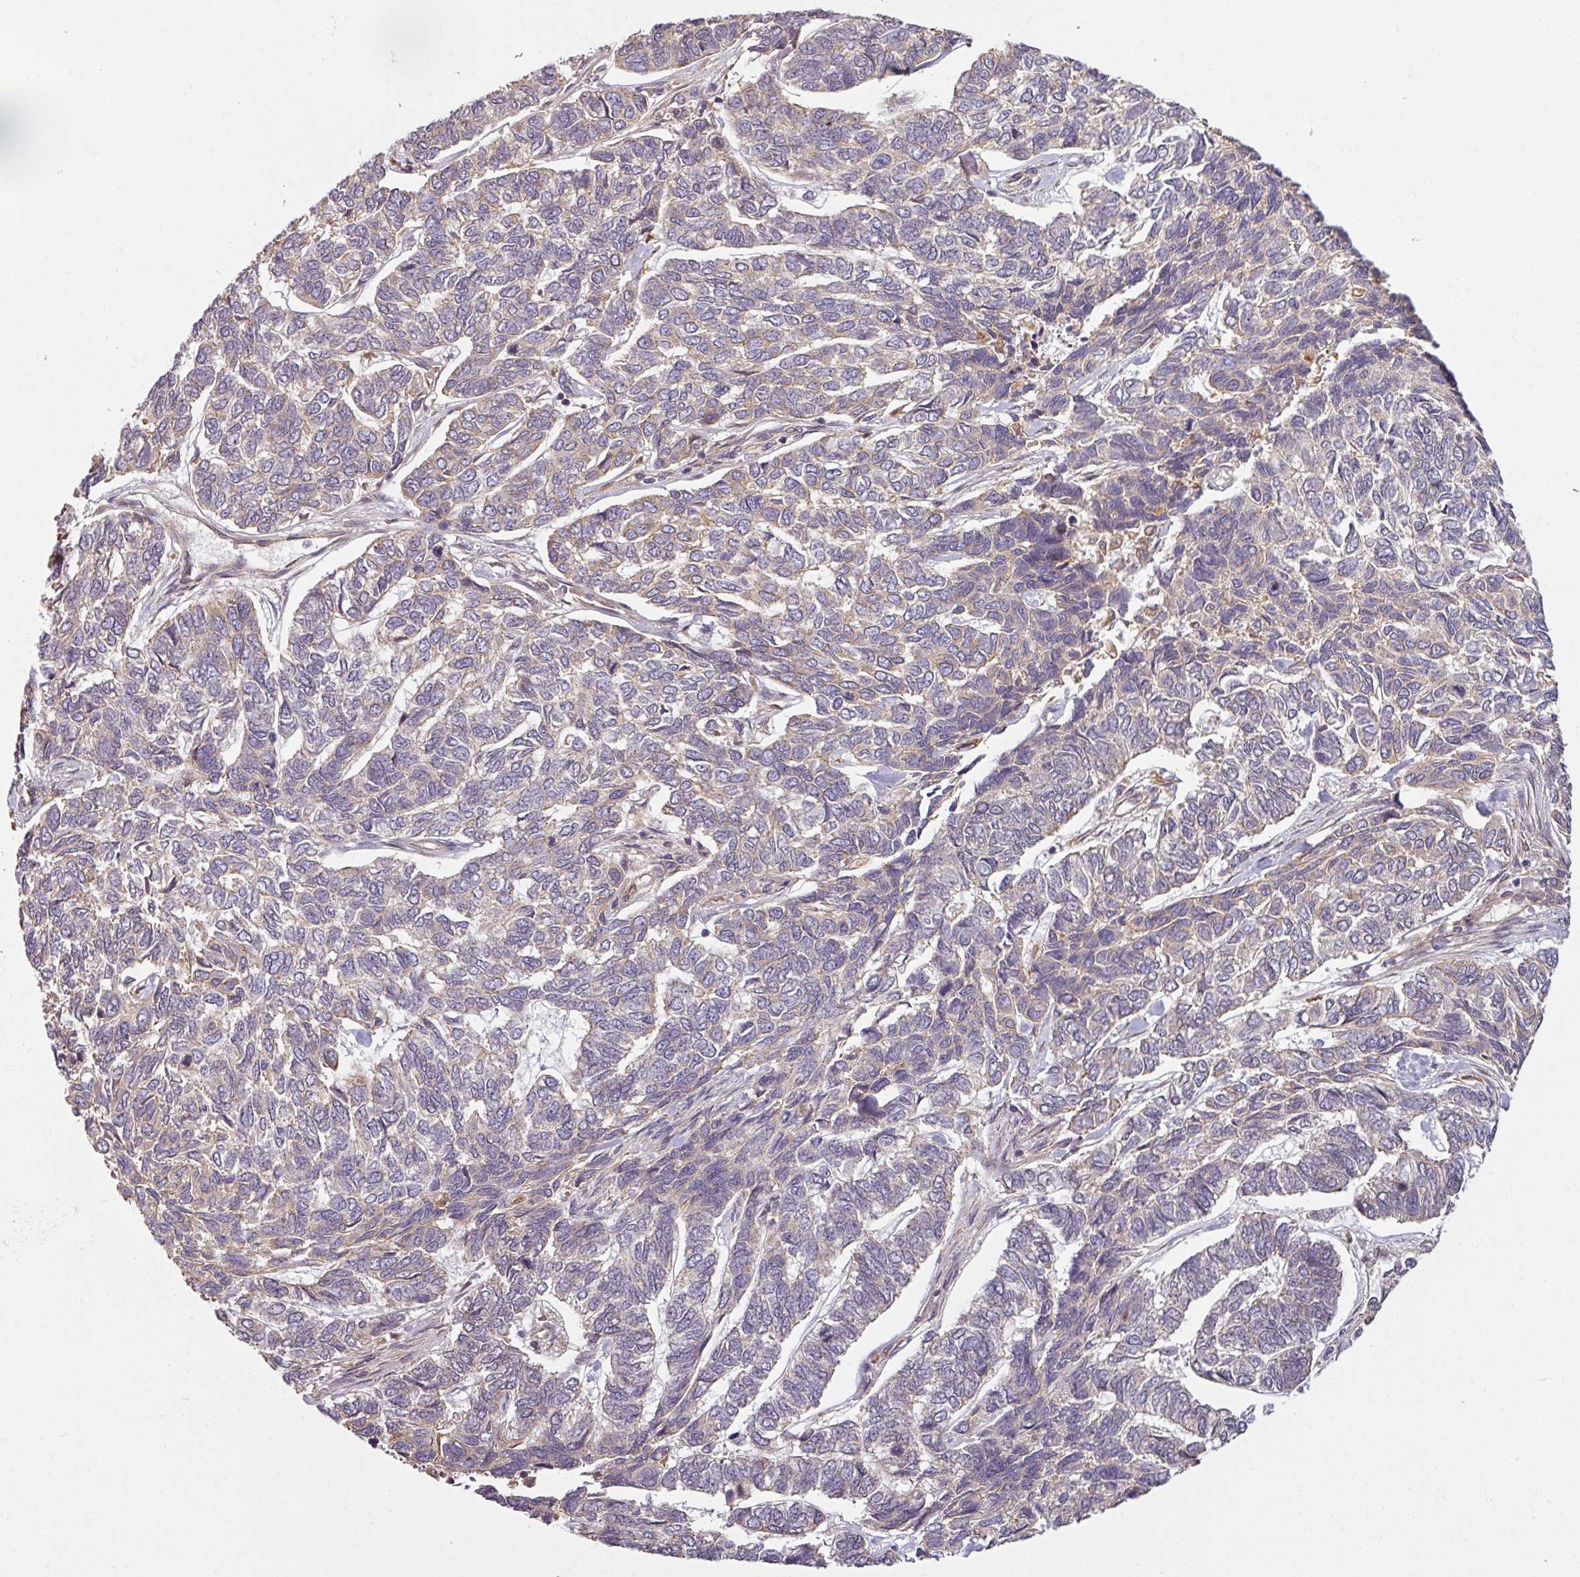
{"staining": {"intensity": "negative", "quantity": "none", "location": "none"}, "tissue": "skin cancer", "cell_type": "Tumor cells", "image_type": "cancer", "snomed": [{"axis": "morphology", "description": "Basal cell carcinoma"}, {"axis": "topography", "description": "Skin"}], "caption": "IHC of basal cell carcinoma (skin) reveals no expression in tumor cells.", "gene": "DIMT1", "patient": {"sex": "female", "age": 65}}